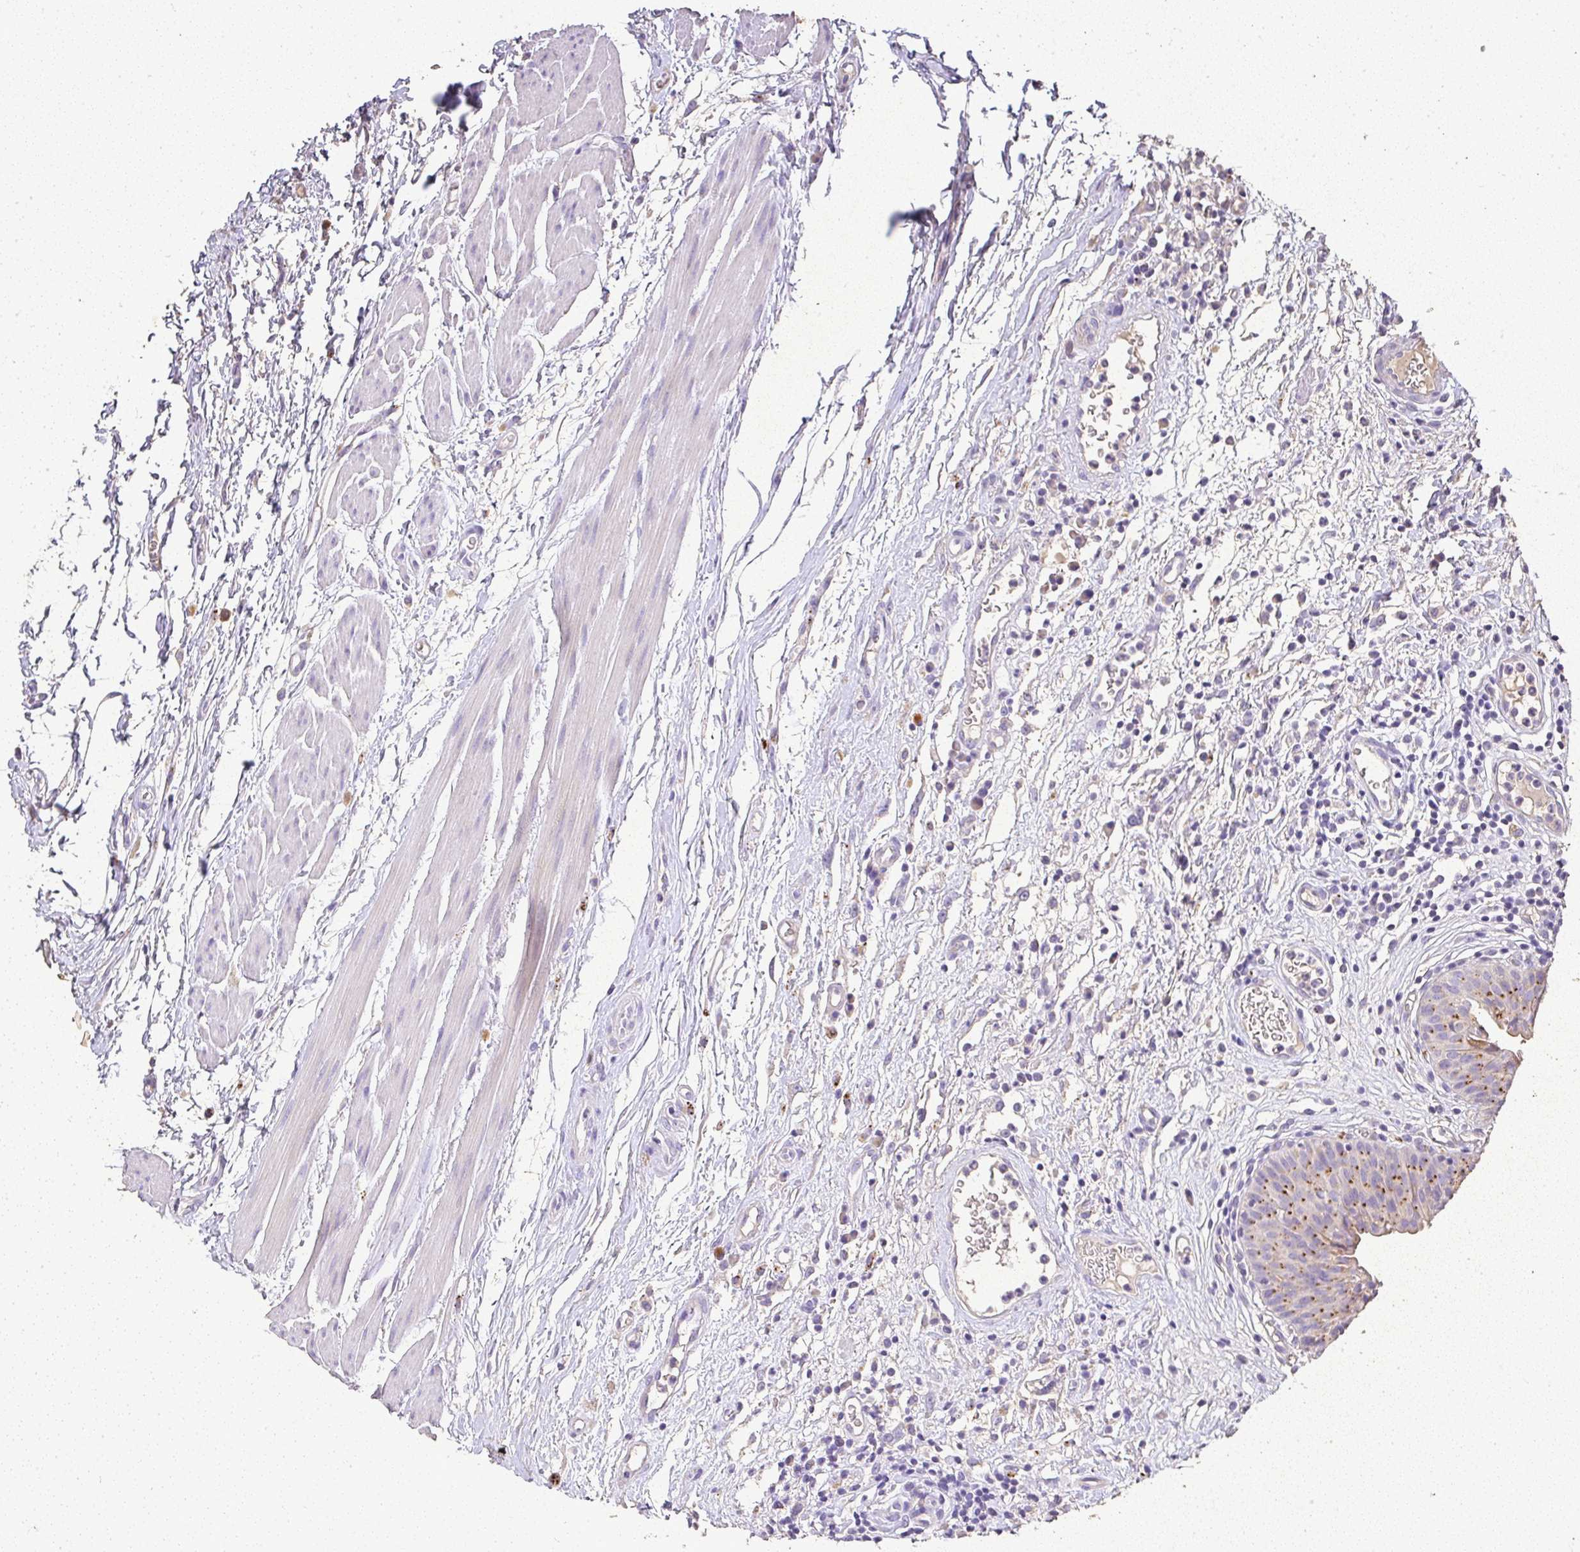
{"staining": {"intensity": "moderate", "quantity": ">75%", "location": "cytoplasmic/membranous"}, "tissue": "urinary bladder", "cell_type": "Urothelial cells", "image_type": "normal", "snomed": [{"axis": "morphology", "description": "Normal tissue, NOS"}, {"axis": "morphology", "description": "Inflammation, NOS"}, {"axis": "topography", "description": "Urinary bladder"}], "caption": "A micrograph of urinary bladder stained for a protein exhibits moderate cytoplasmic/membranous brown staining in urothelial cells.", "gene": "RPS2", "patient": {"sex": "male", "age": 57}}